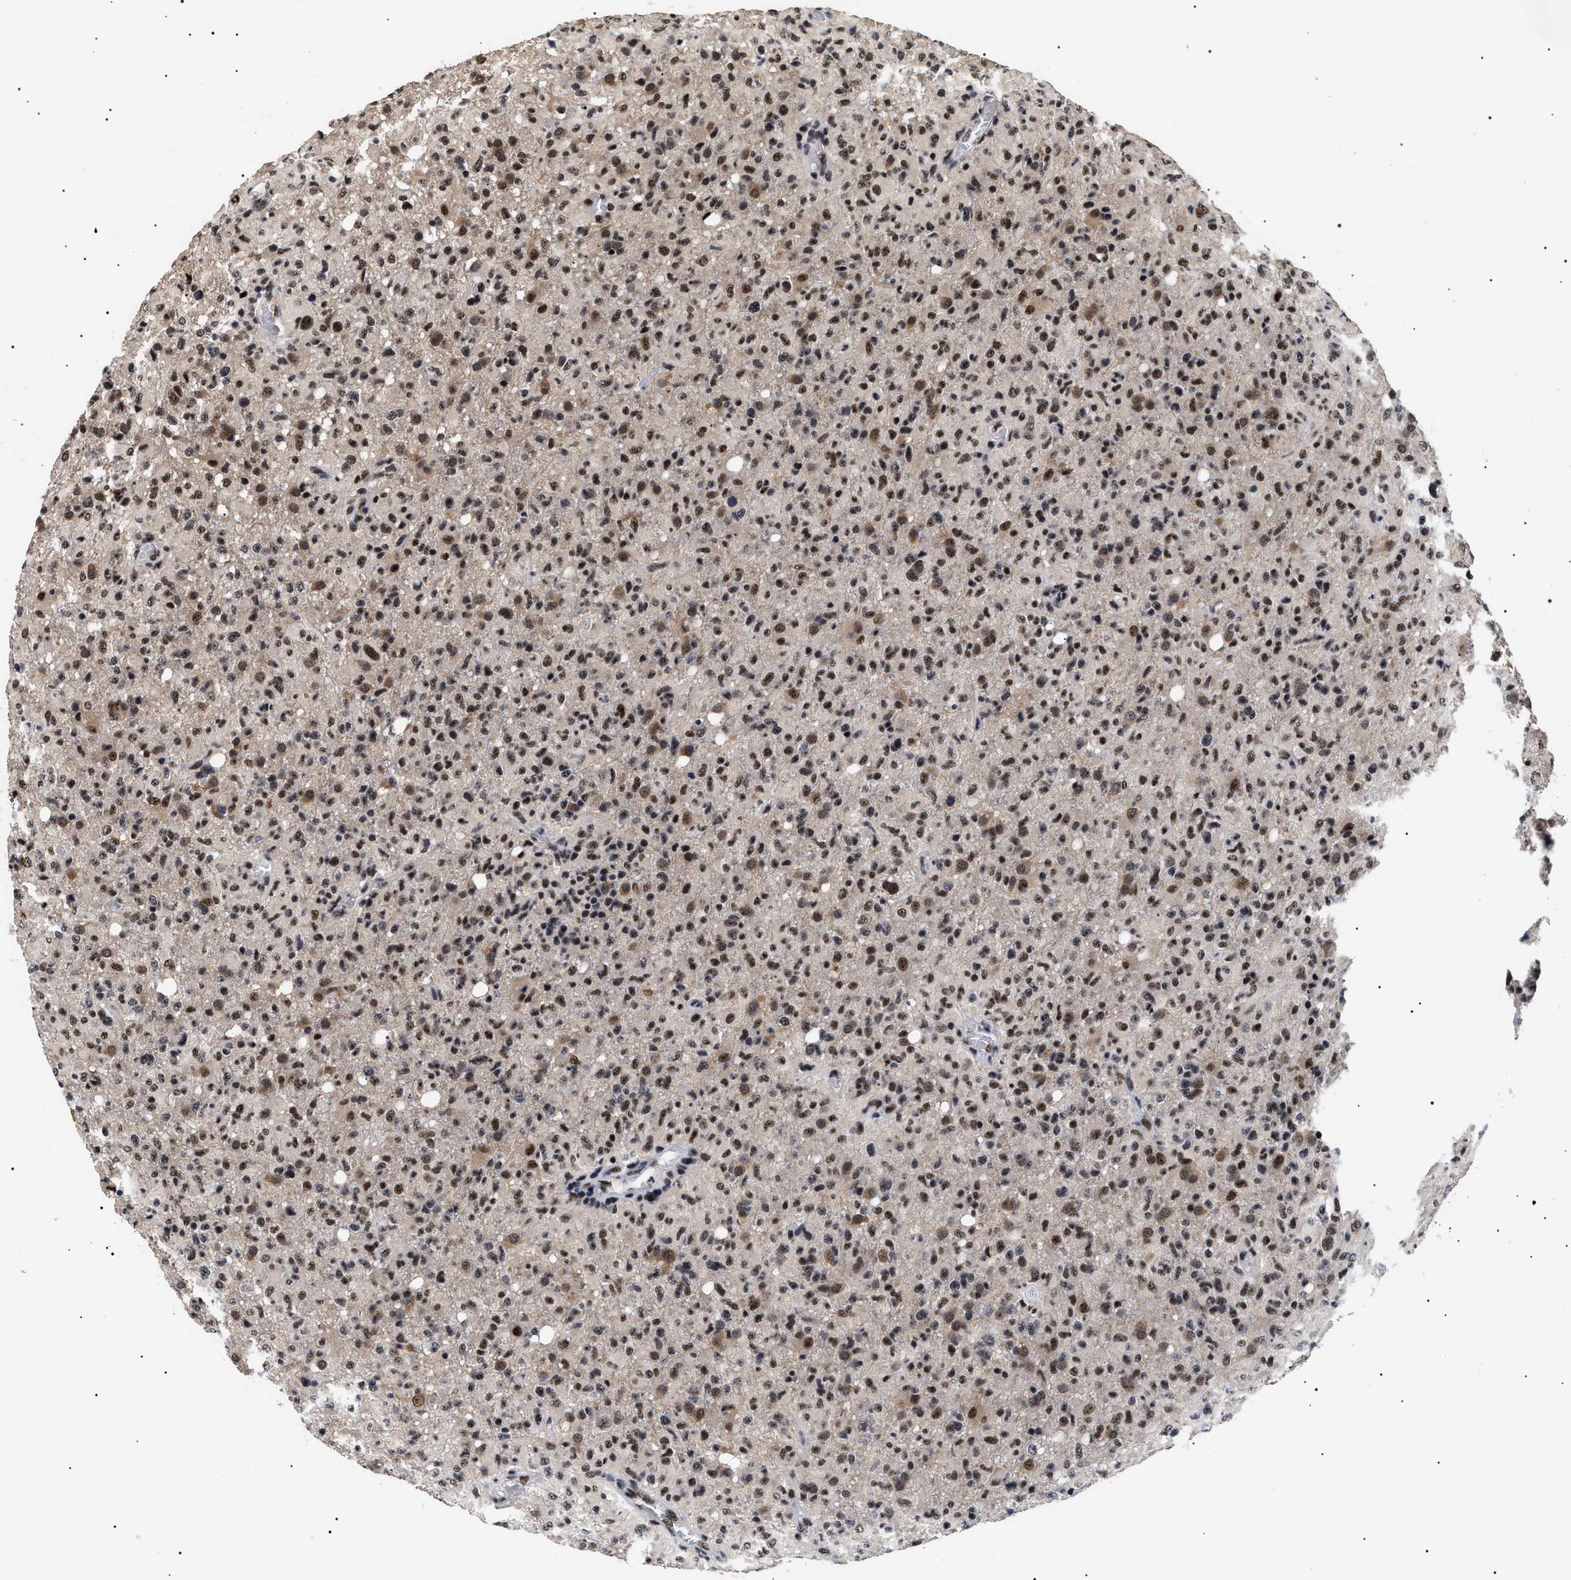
{"staining": {"intensity": "moderate", "quantity": ">75%", "location": "cytoplasmic/membranous,nuclear"}, "tissue": "glioma", "cell_type": "Tumor cells", "image_type": "cancer", "snomed": [{"axis": "morphology", "description": "Glioma, malignant, High grade"}, {"axis": "topography", "description": "Brain"}], "caption": "Tumor cells reveal medium levels of moderate cytoplasmic/membranous and nuclear expression in about >75% of cells in glioma.", "gene": "CAAP1", "patient": {"sex": "female", "age": 57}}